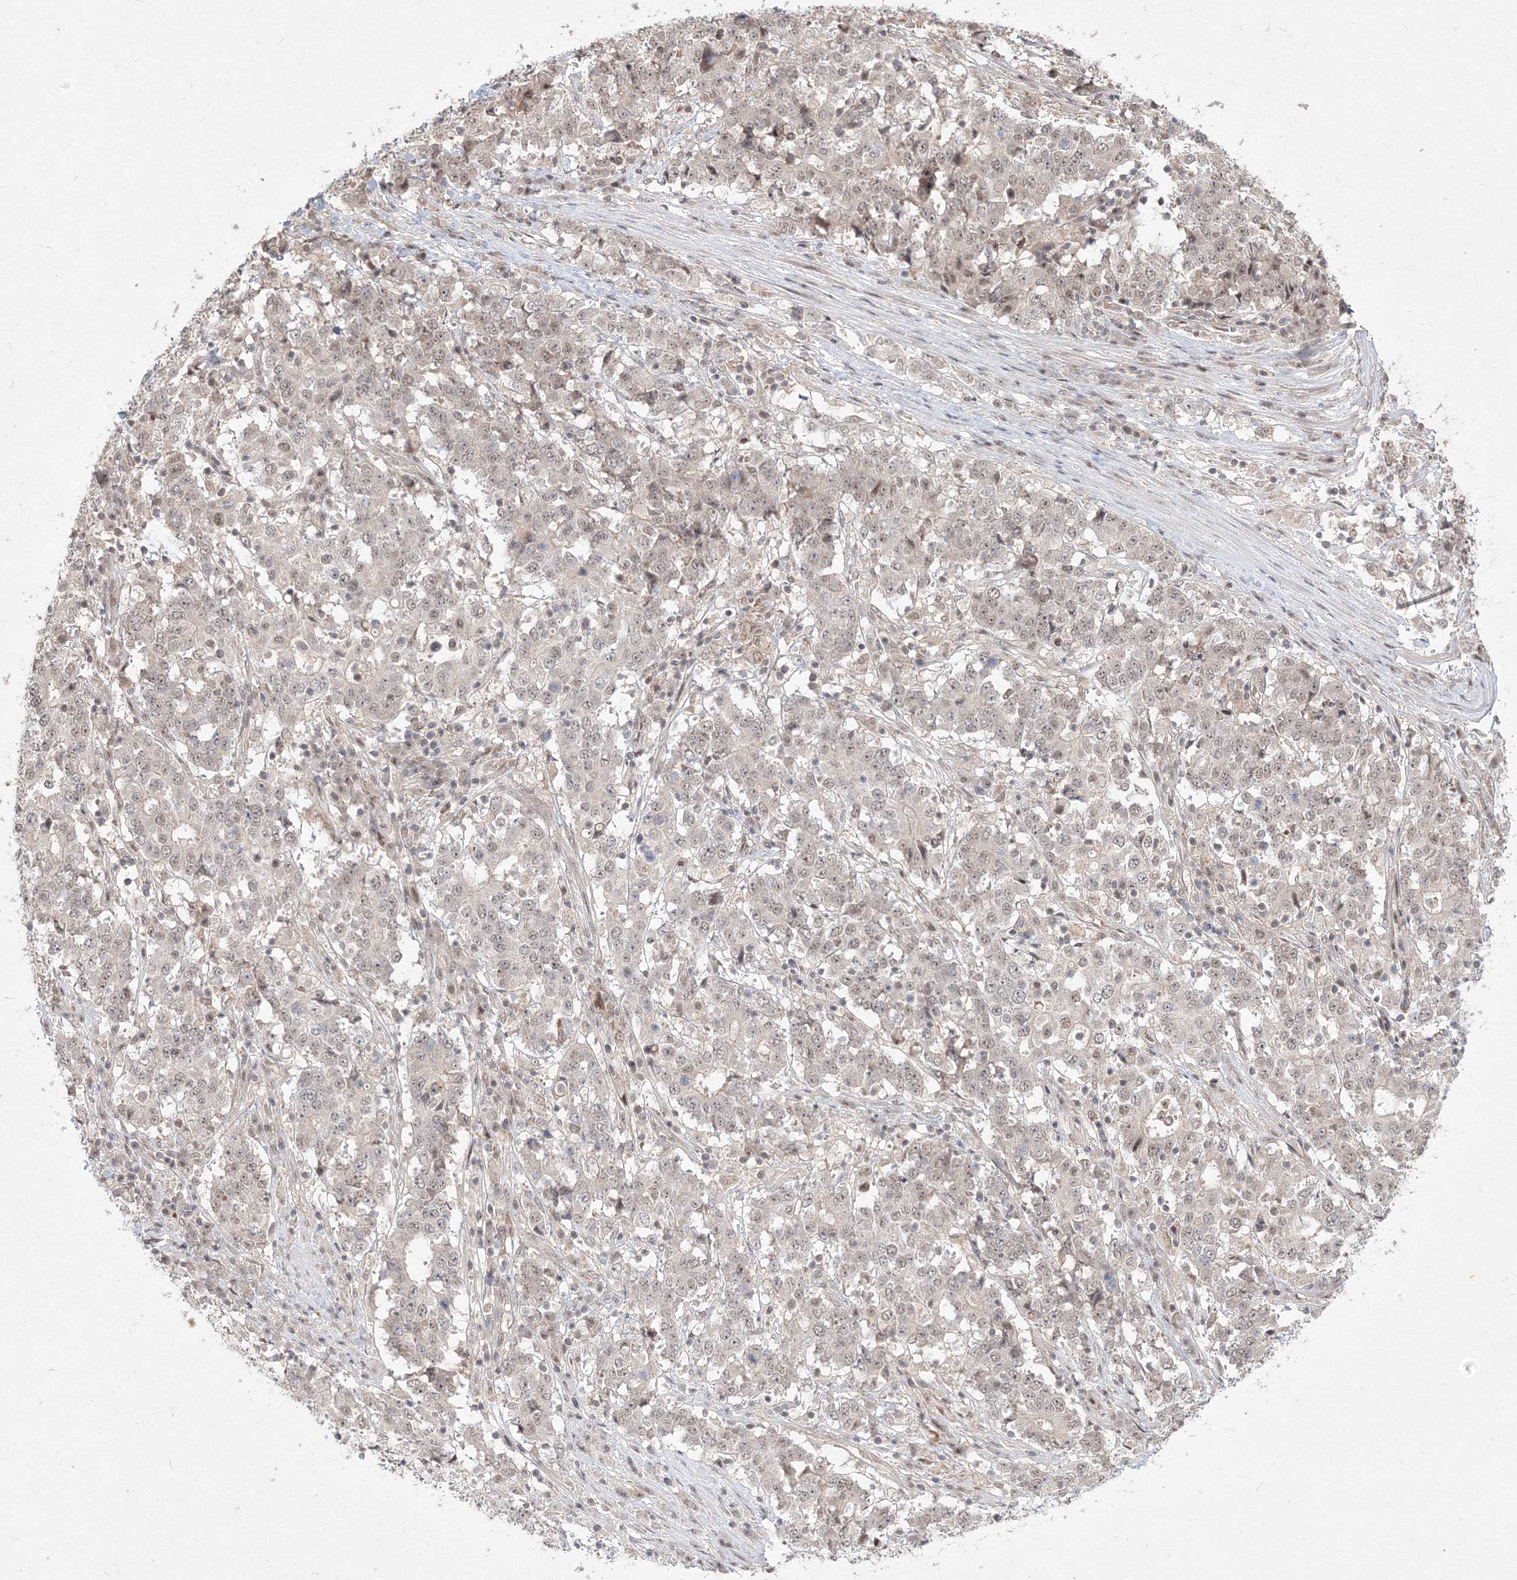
{"staining": {"intensity": "weak", "quantity": ">75%", "location": "nuclear"}, "tissue": "stomach cancer", "cell_type": "Tumor cells", "image_type": "cancer", "snomed": [{"axis": "morphology", "description": "Adenocarcinoma, NOS"}, {"axis": "topography", "description": "Stomach"}], "caption": "Immunohistochemistry of stomach adenocarcinoma exhibits low levels of weak nuclear positivity in about >75% of tumor cells.", "gene": "COPS4", "patient": {"sex": "male", "age": 59}}